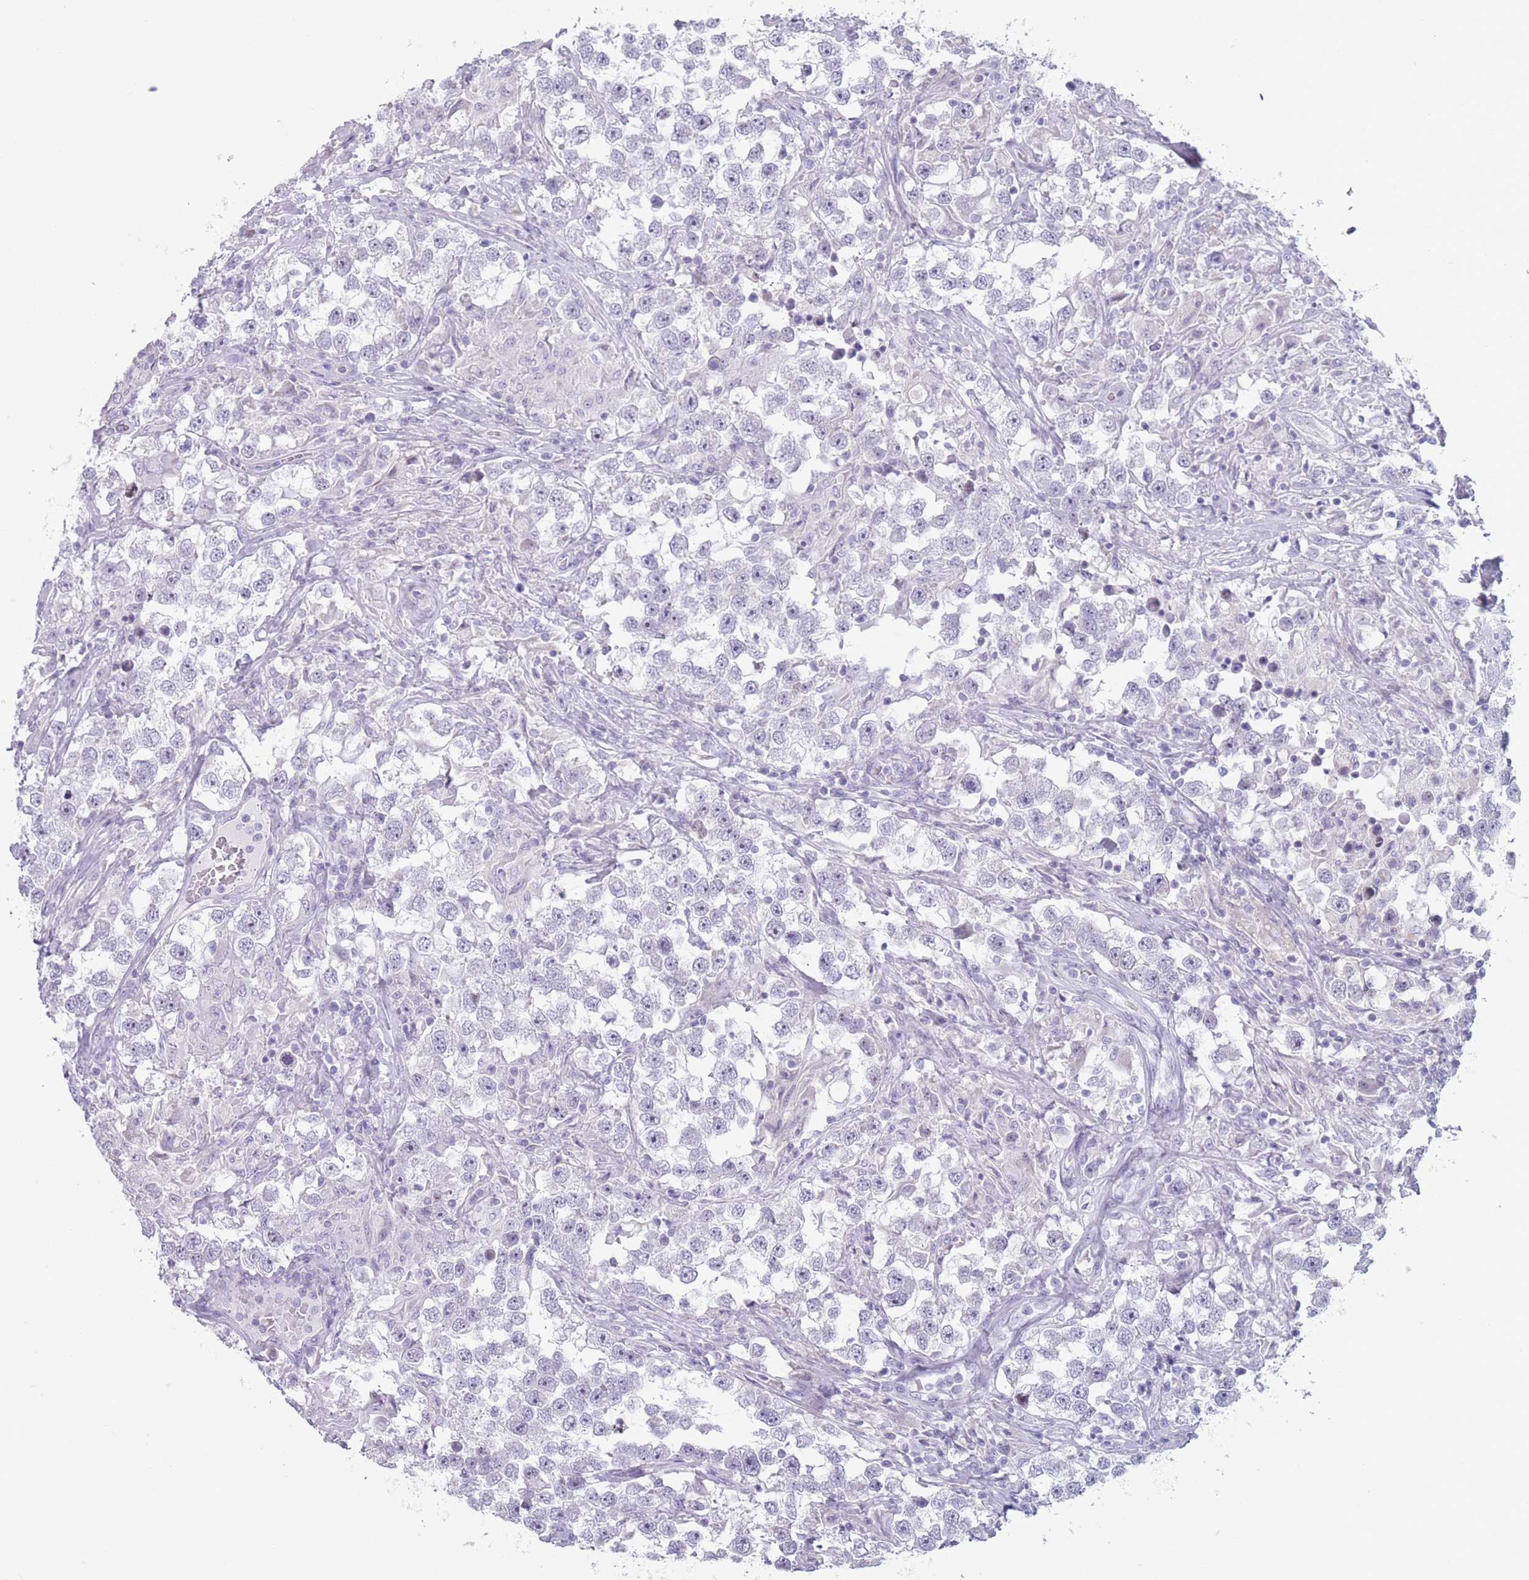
{"staining": {"intensity": "negative", "quantity": "none", "location": "none"}, "tissue": "testis cancer", "cell_type": "Tumor cells", "image_type": "cancer", "snomed": [{"axis": "morphology", "description": "Seminoma, NOS"}, {"axis": "topography", "description": "Testis"}], "caption": "Tumor cells show no significant protein positivity in testis seminoma.", "gene": "PAIP2B", "patient": {"sex": "male", "age": 46}}